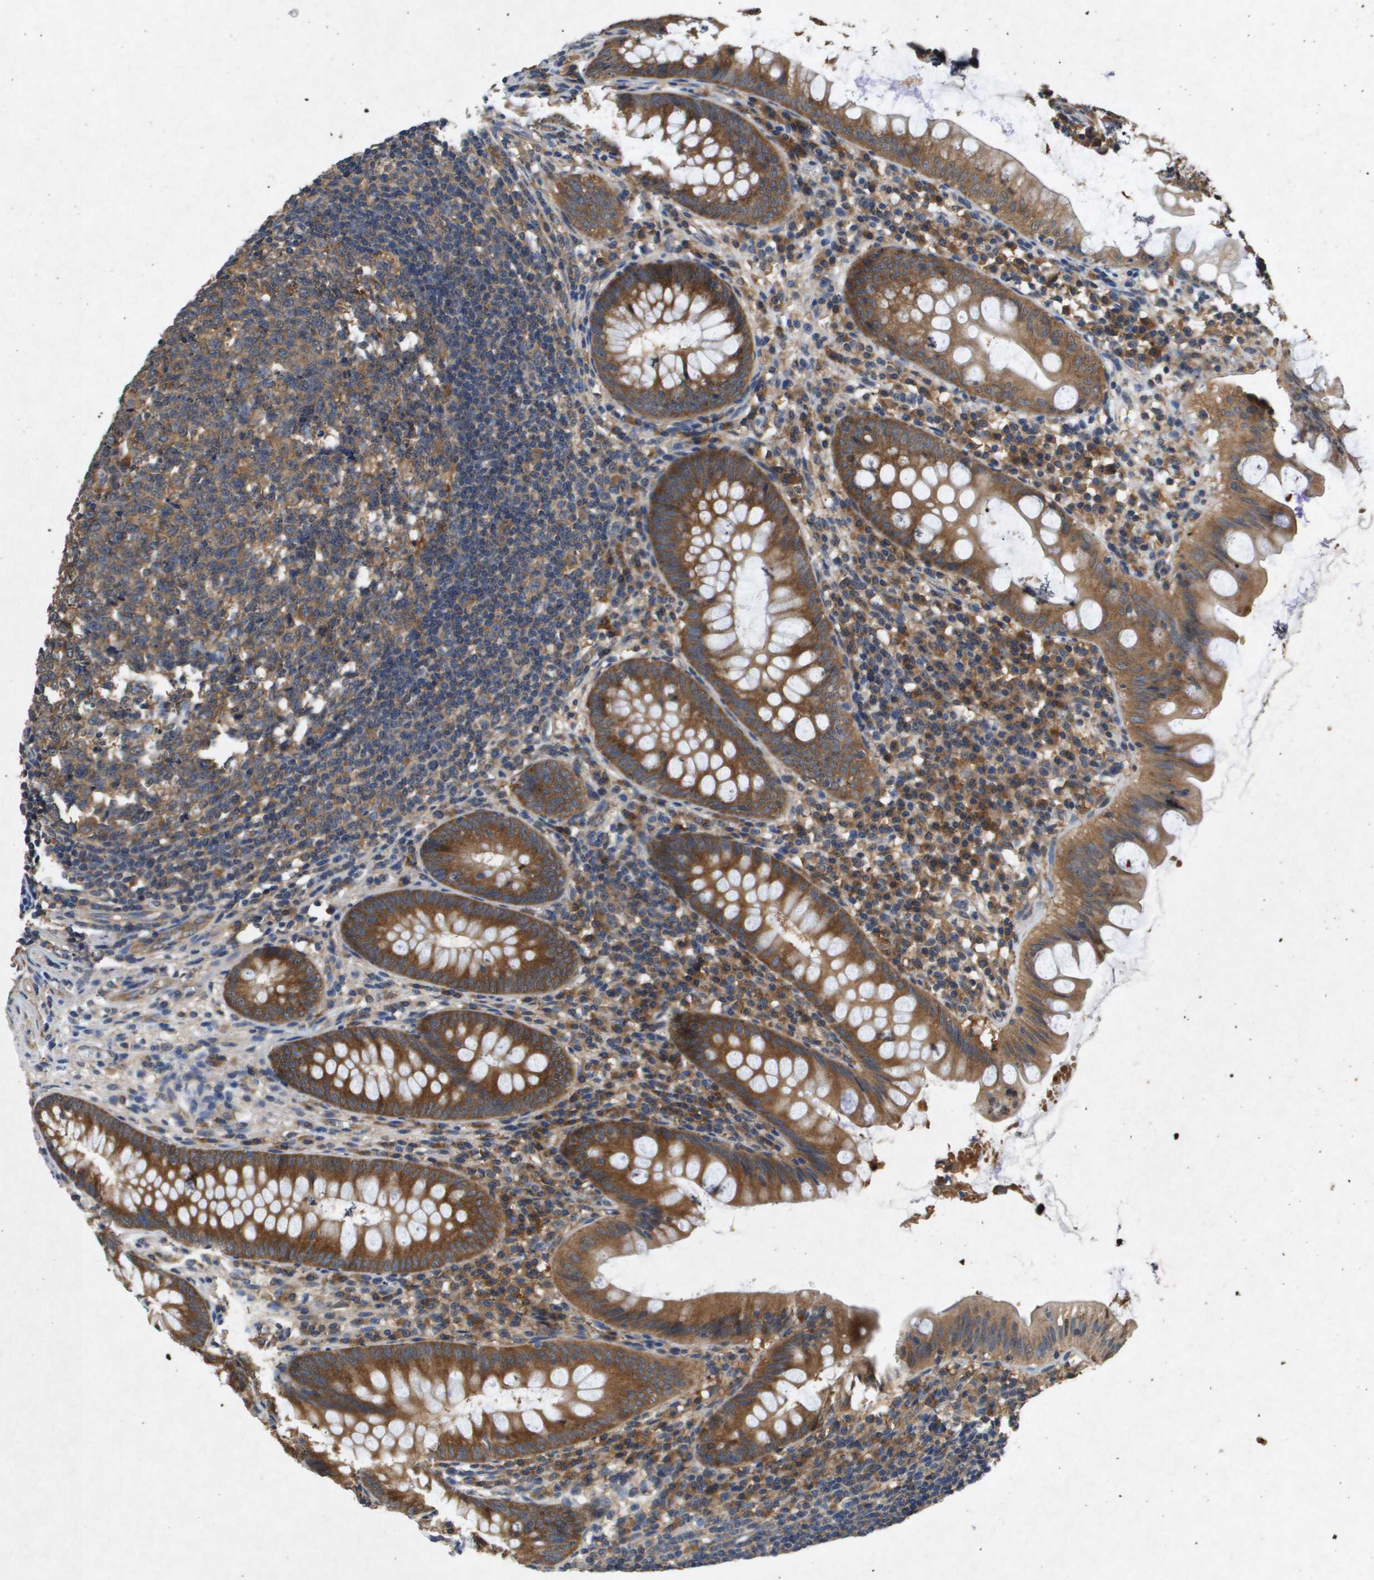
{"staining": {"intensity": "strong", "quantity": ">75%", "location": "cytoplasmic/membranous"}, "tissue": "appendix", "cell_type": "Glandular cells", "image_type": "normal", "snomed": [{"axis": "morphology", "description": "Normal tissue, NOS"}, {"axis": "topography", "description": "Appendix"}], "caption": "DAB (3,3'-diaminobenzidine) immunohistochemical staining of unremarkable appendix displays strong cytoplasmic/membranous protein staining in approximately >75% of glandular cells.", "gene": "PTPRT", "patient": {"sex": "male", "age": 56}}